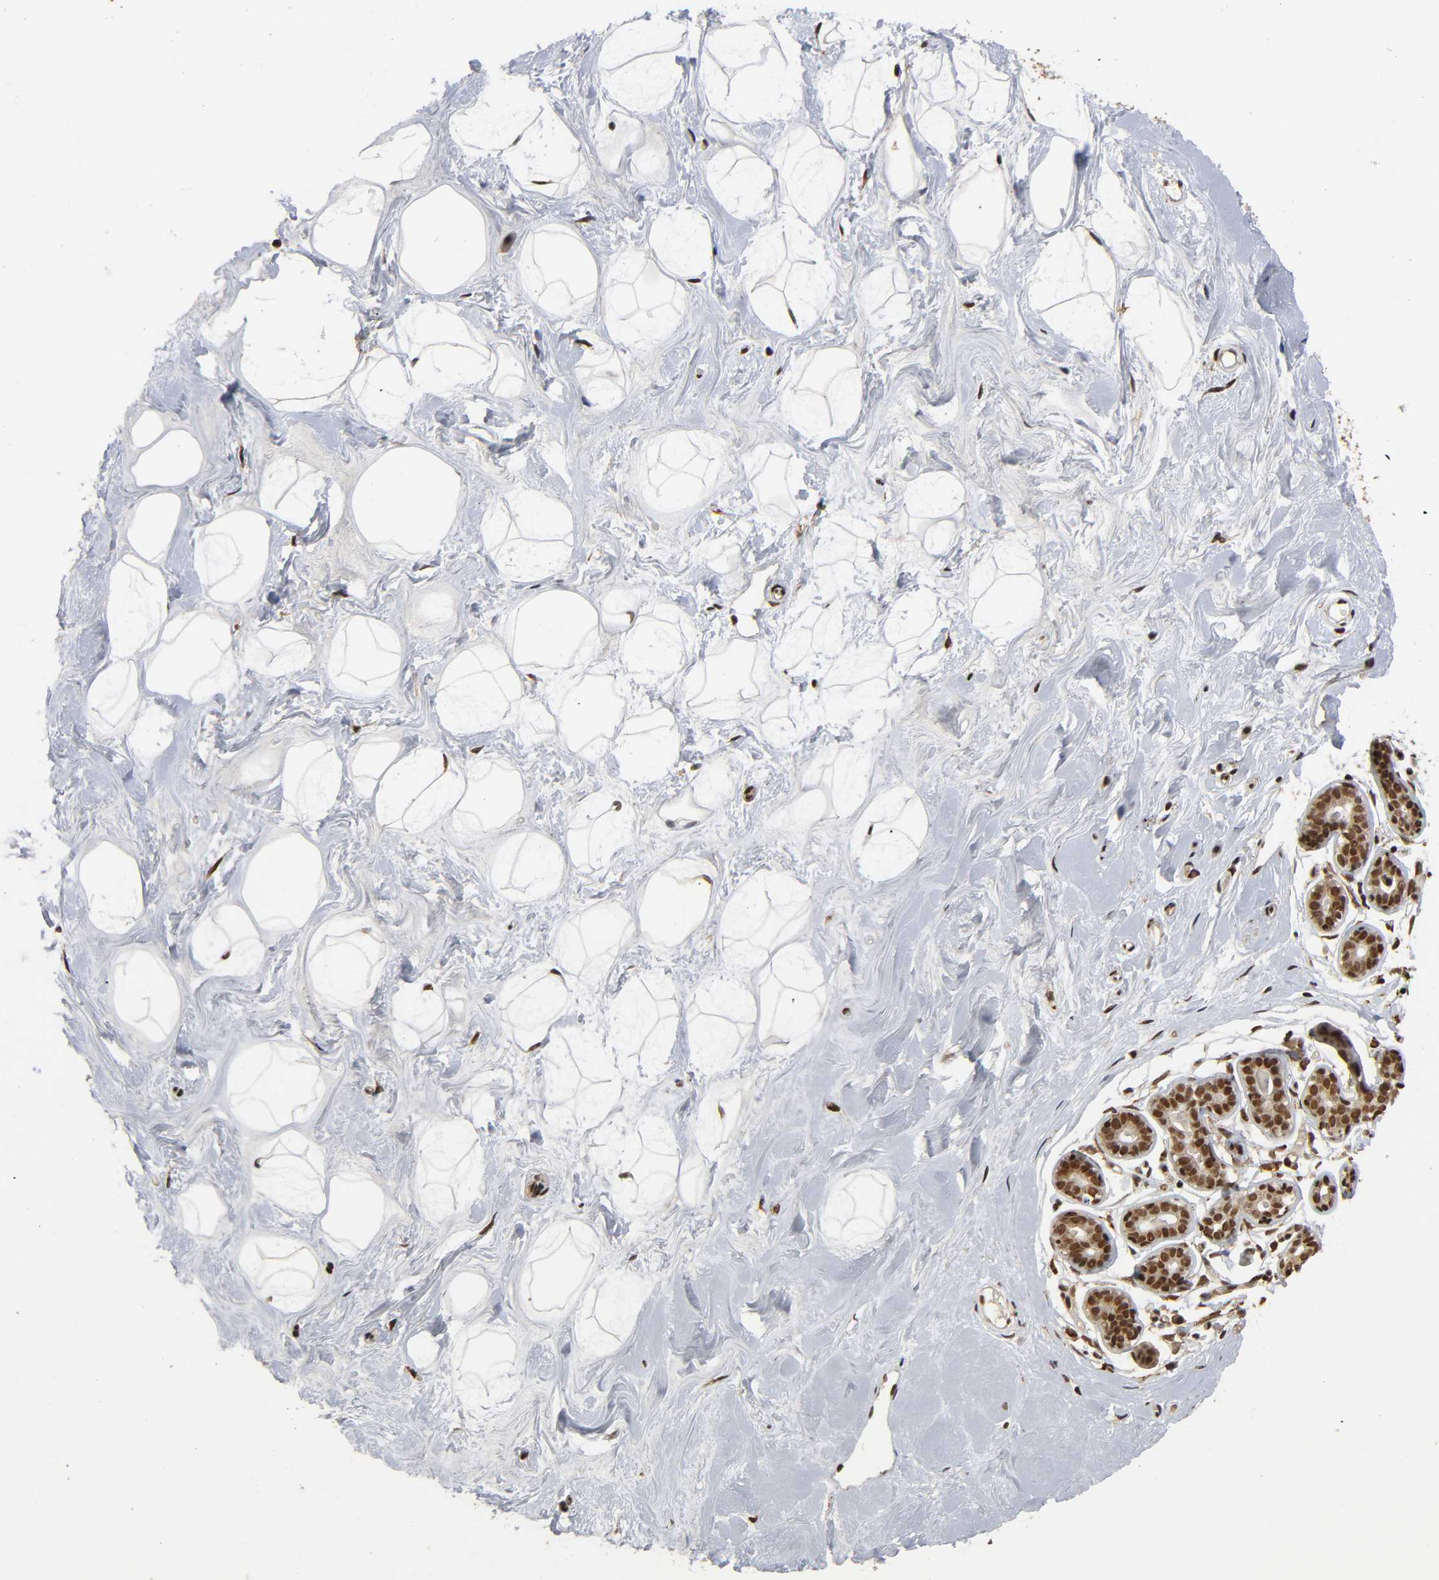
{"staining": {"intensity": "strong", "quantity": ">75%", "location": "nuclear"}, "tissue": "breast", "cell_type": "Adipocytes", "image_type": "normal", "snomed": [{"axis": "morphology", "description": "Normal tissue, NOS"}, {"axis": "topography", "description": "Breast"}], "caption": "Human breast stained for a protein (brown) displays strong nuclear positive staining in approximately >75% of adipocytes.", "gene": "ZNF384", "patient": {"sex": "female", "age": 23}}